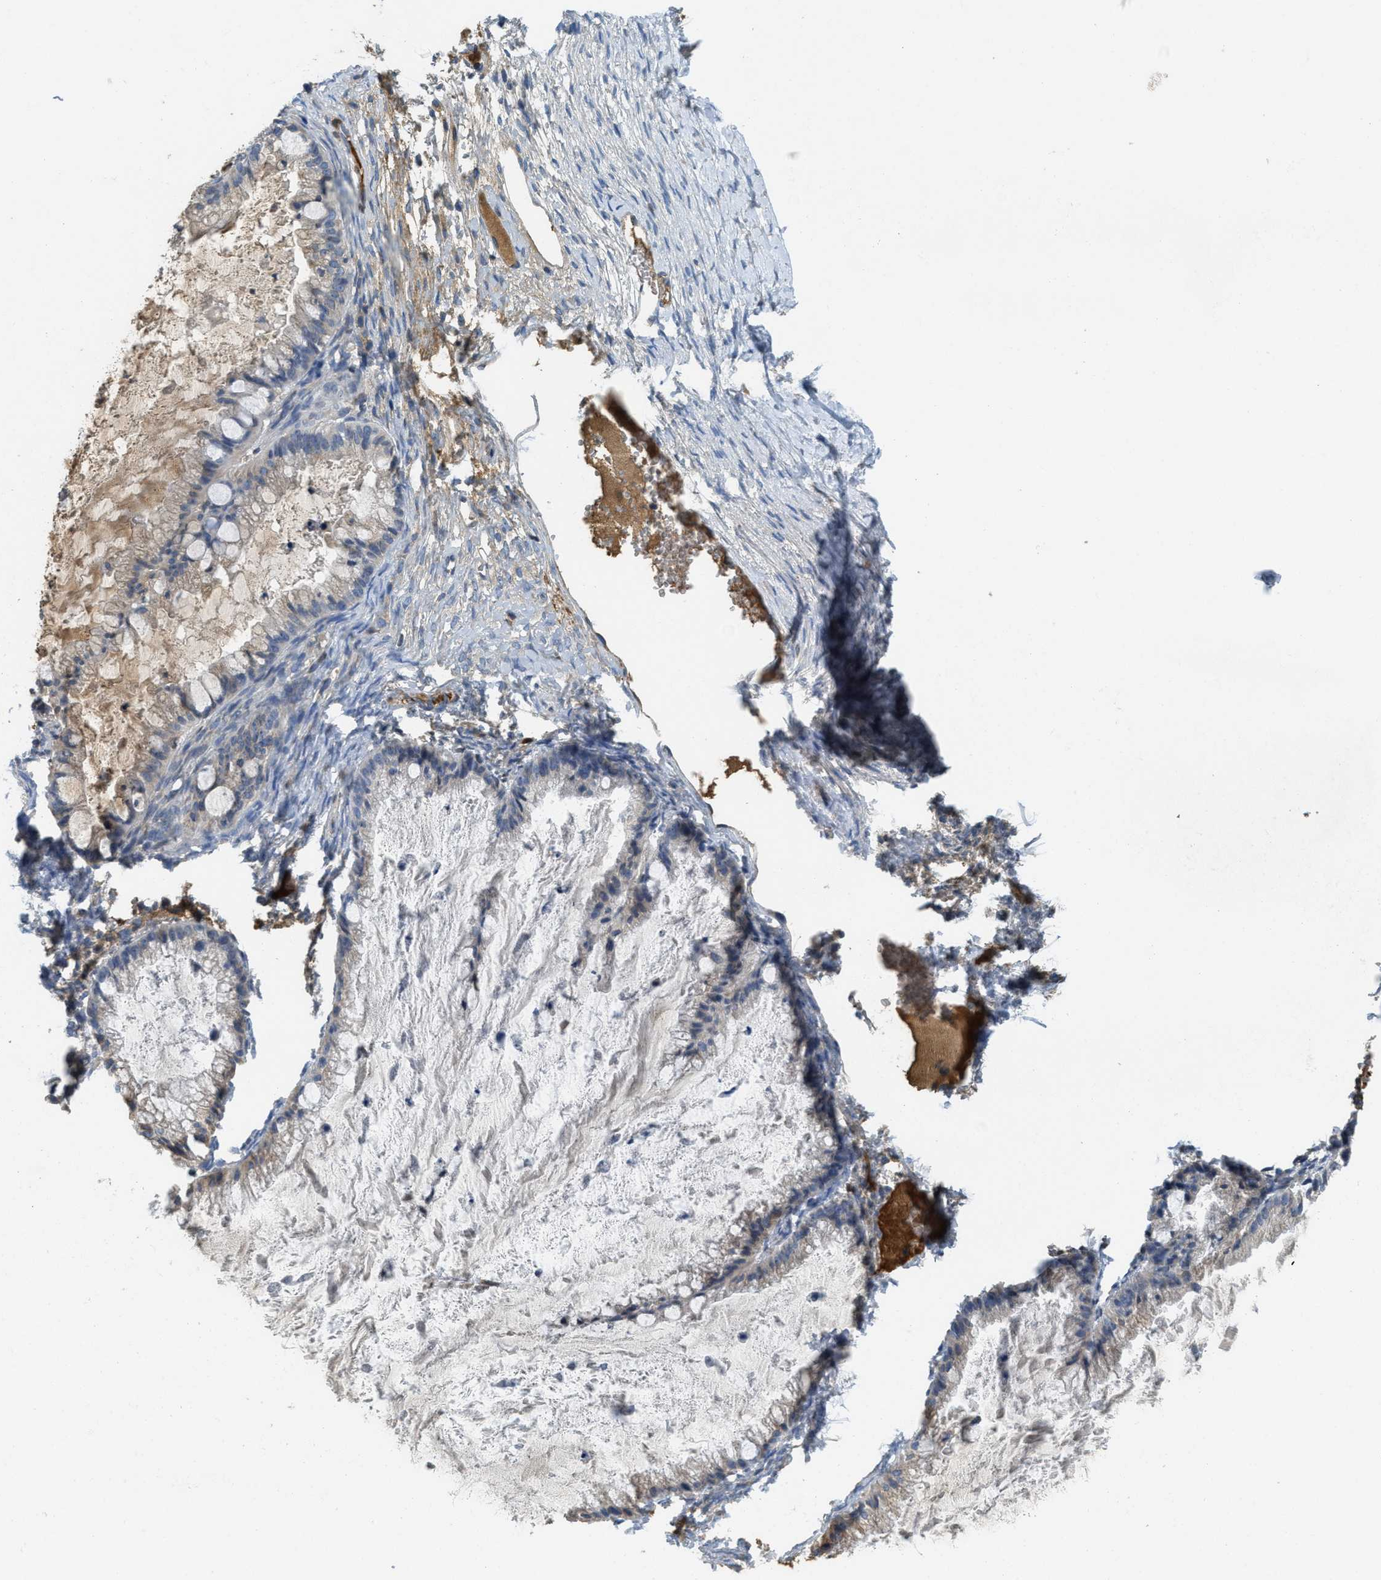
{"staining": {"intensity": "weak", "quantity": "<25%", "location": "cytoplasmic/membranous"}, "tissue": "ovarian cancer", "cell_type": "Tumor cells", "image_type": "cancer", "snomed": [{"axis": "morphology", "description": "Cystadenocarcinoma, mucinous, NOS"}, {"axis": "topography", "description": "Ovary"}], "caption": "This is a histopathology image of immunohistochemistry (IHC) staining of ovarian mucinous cystadenocarcinoma, which shows no positivity in tumor cells. (DAB (3,3'-diaminobenzidine) immunohistochemistry (IHC) with hematoxylin counter stain).", "gene": "MPDU1", "patient": {"sex": "female", "age": 57}}